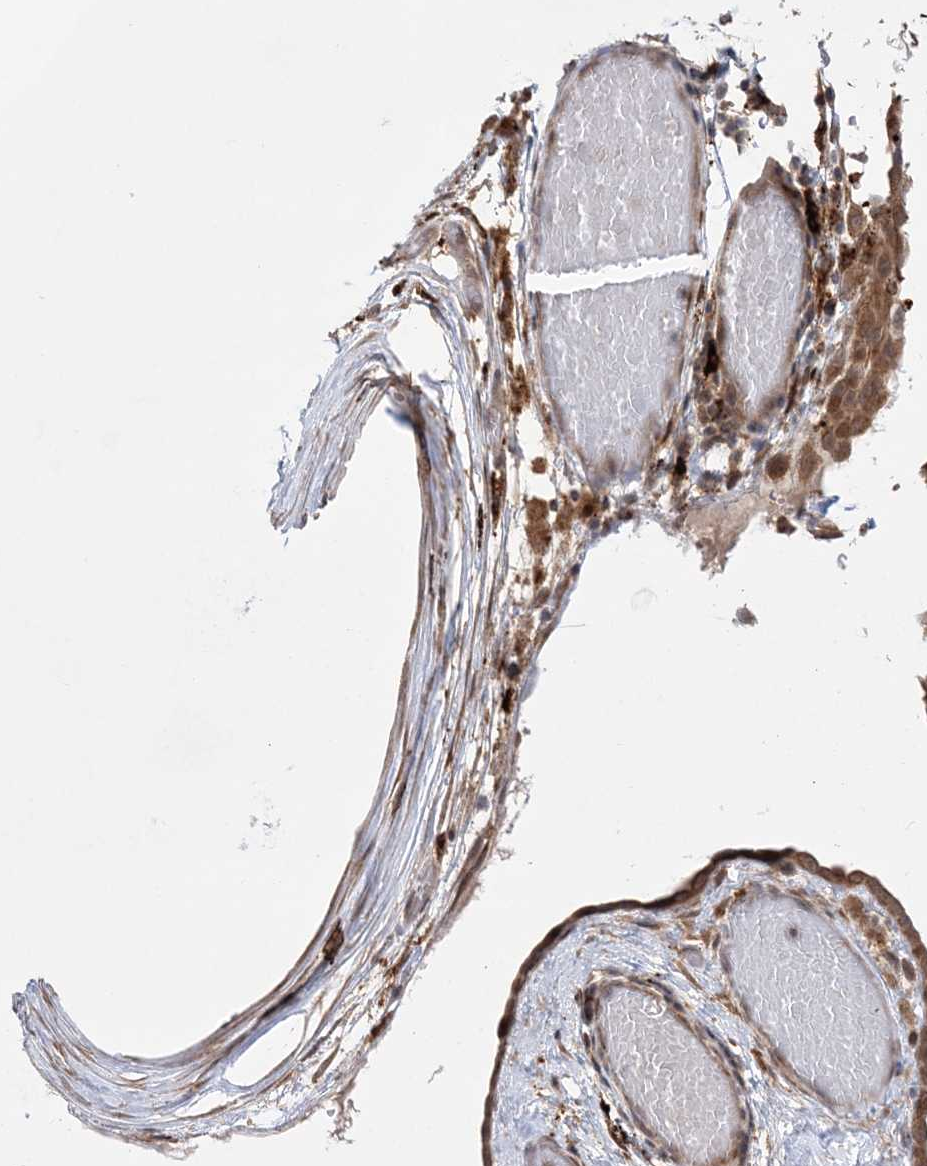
{"staining": {"intensity": "moderate", "quantity": ">75%", "location": "cytoplasmic/membranous"}, "tissue": "ovarian cancer", "cell_type": "Tumor cells", "image_type": "cancer", "snomed": [{"axis": "morphology", "description": "Cystadenocarcinoma, mucinous, NOS"}, {"axis": "topography", "description": "Ovary"}], "caption": "Immunohistochemistry (IHC) photomicrograph of neoplastic tissue: human ovarian mucinous cystadenocarcinoma stained using immunohistochemistry (IHC) shows medium levels of moderate protein expression localized specifically in the cytoplasmic/membranous of tumor cells, appearing as a cytoplasmic/membranous brown color.", "gene": "ANAPC15", "patient": {"sex": "female", "age": 39}}